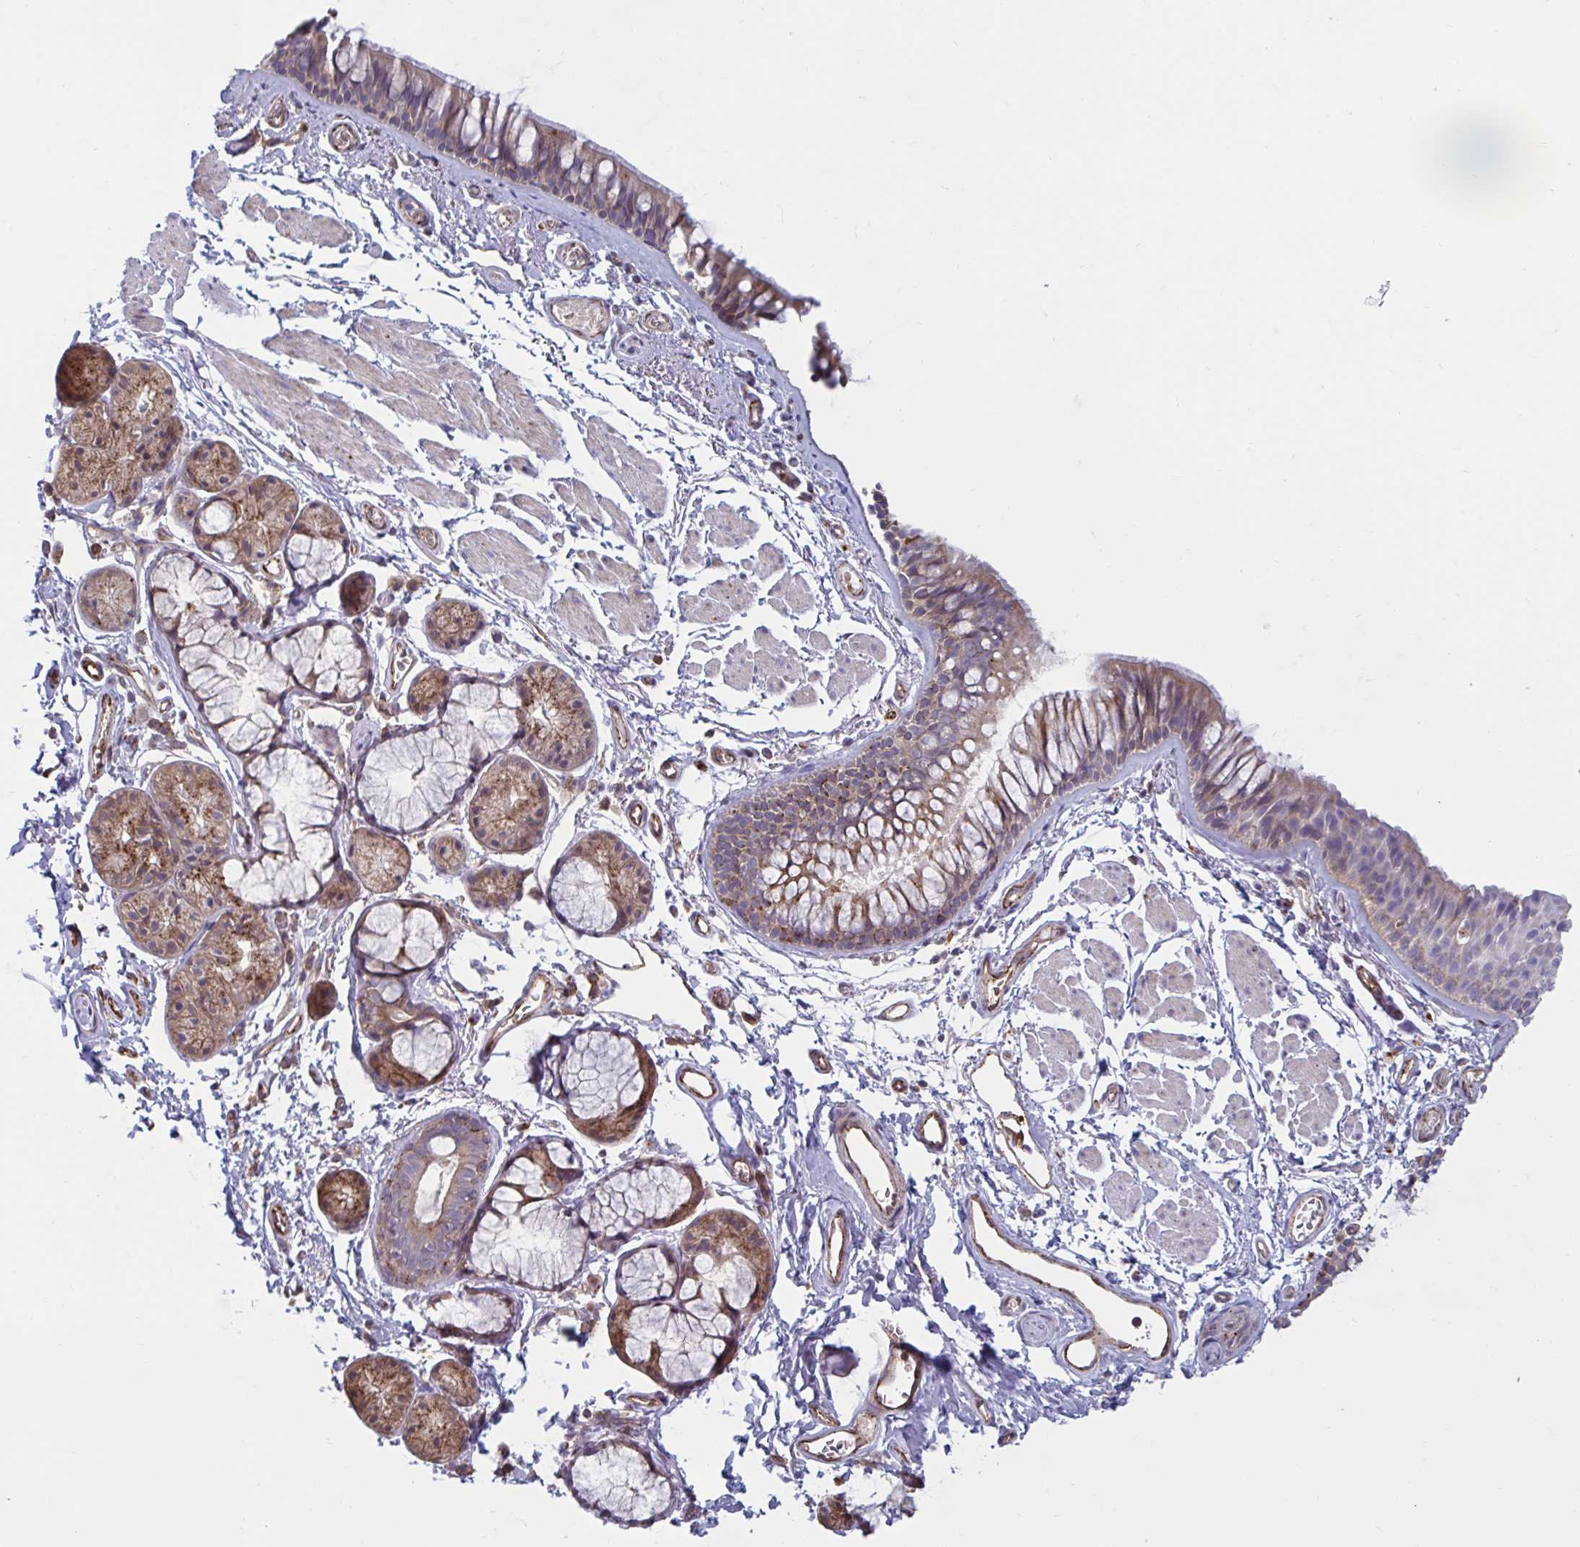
{"staining": {"intensity": "moderate", "quantity": "25%-75%", "location": "cytoplasmic/membranous"}, "tissue": "bronchus", "cell_type": "Respiratory epithelial cells", "image_type": "normal", "snomed": [{"axis": "morphology", "description": "Normal tissue, NOS"}, {"axis": "topography", "description": "Cartilage tissue"}, {"axis": "topography", "description": "Bronchus"}], "caption": "Protein staining shows moderate cytoplasmic/membranous positivity in about 25%-75% of respiratory epithelial cells in benign bronchus.", "gene": "SLC9A6", "patient": {"sex": "female", "age": 79}}